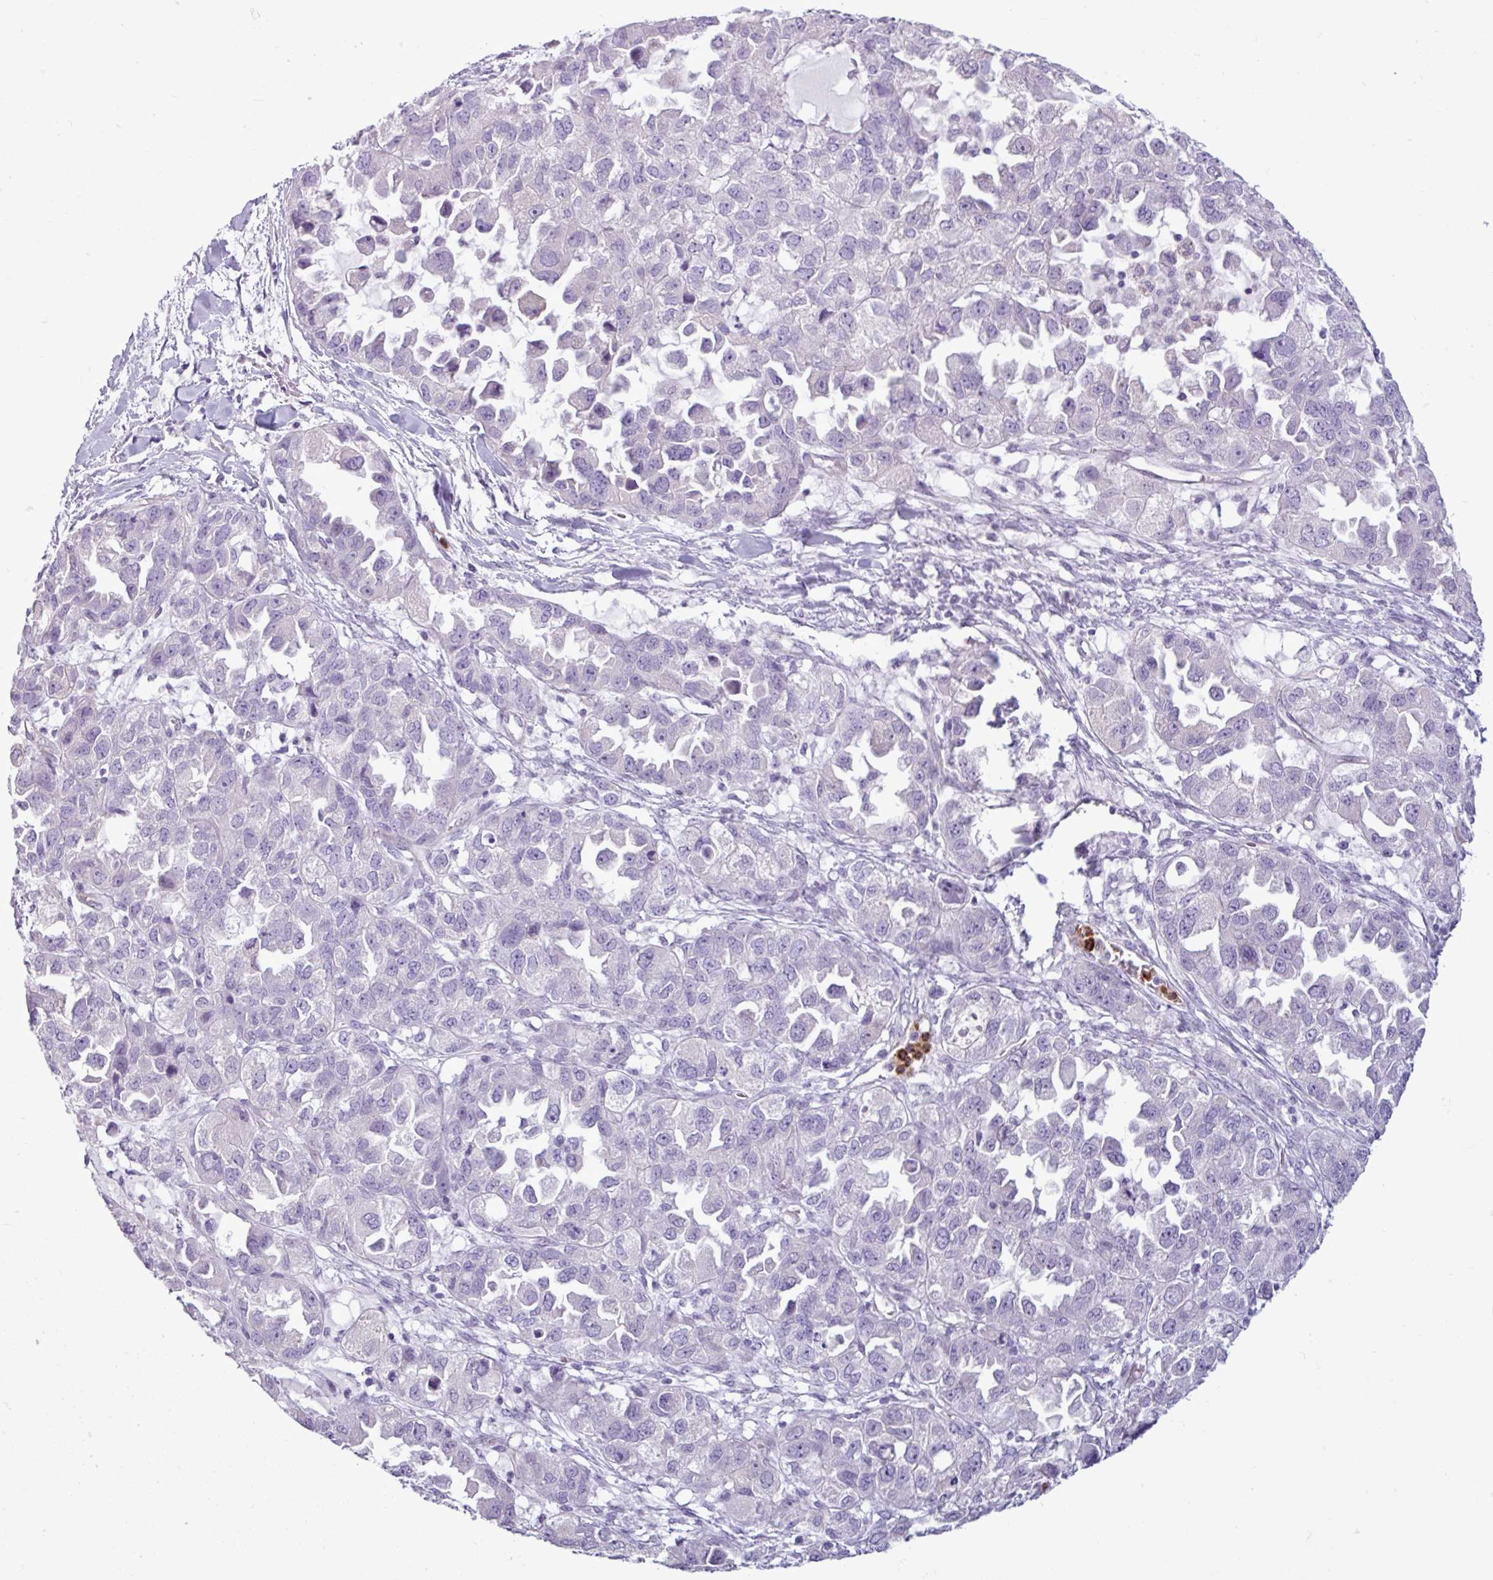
{"staining": {"intensity": "negative", "quantity": "none", "location": "none"}, "tissue": "ovarian cancer", "cell_type": "Tumor cells", "image_type": "cancer", "snomed": [{"axis": "morphology", "description": "Cystadenocarcinoma, serous, NOS"}, {"axis": "topography", "description": "Ovary"}], "caption": "Tumor cells show no significant protein staining in ovarian cancer. (DAB immunohistochemistry, high magnification).", "gene": "TMEM178A", "patient": {"sex": "female", "age": 84}}